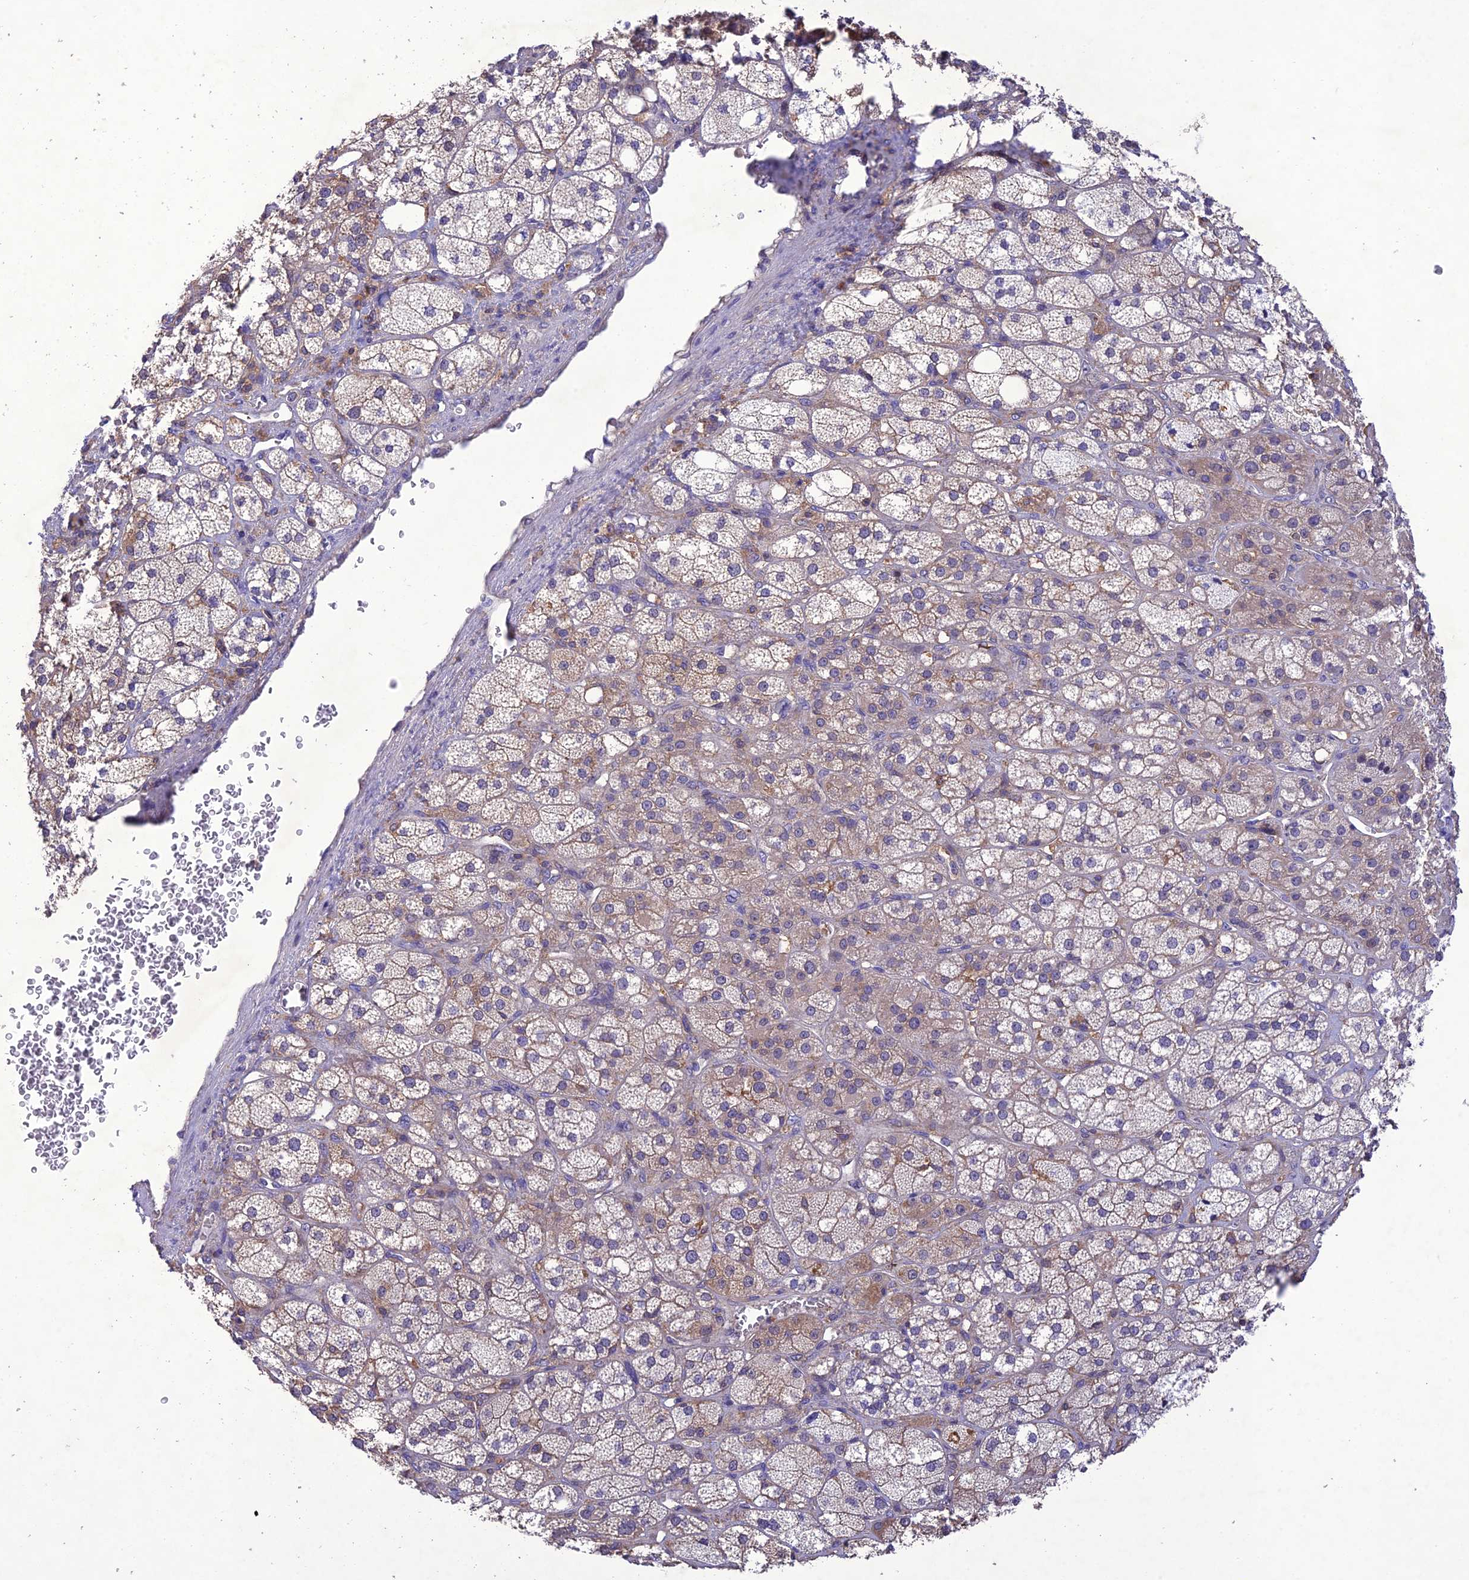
{"staining": {"intensity": "weak", "quantity": "25%-75%", "location": "cytoplasmic/membranous"}, "tissue": "adrenal gland", "cell_type": "Glandular cells", "image_type": "normal", "snomed": [{"axis": "morphology", "description": "Normal tissue, NOS"}, {"axis": "topography", "description": "Adrenal gland"}], "caption": "Weak cytoplasmic/membranous protein staining is appreciated in approximately 25%-75% of glandular cells in adrenal gland. (Brightfield microscopy of DAB IHC at high magnification).", "gene": "SNX24", "patient": {"sex": "male", "age": 61}}